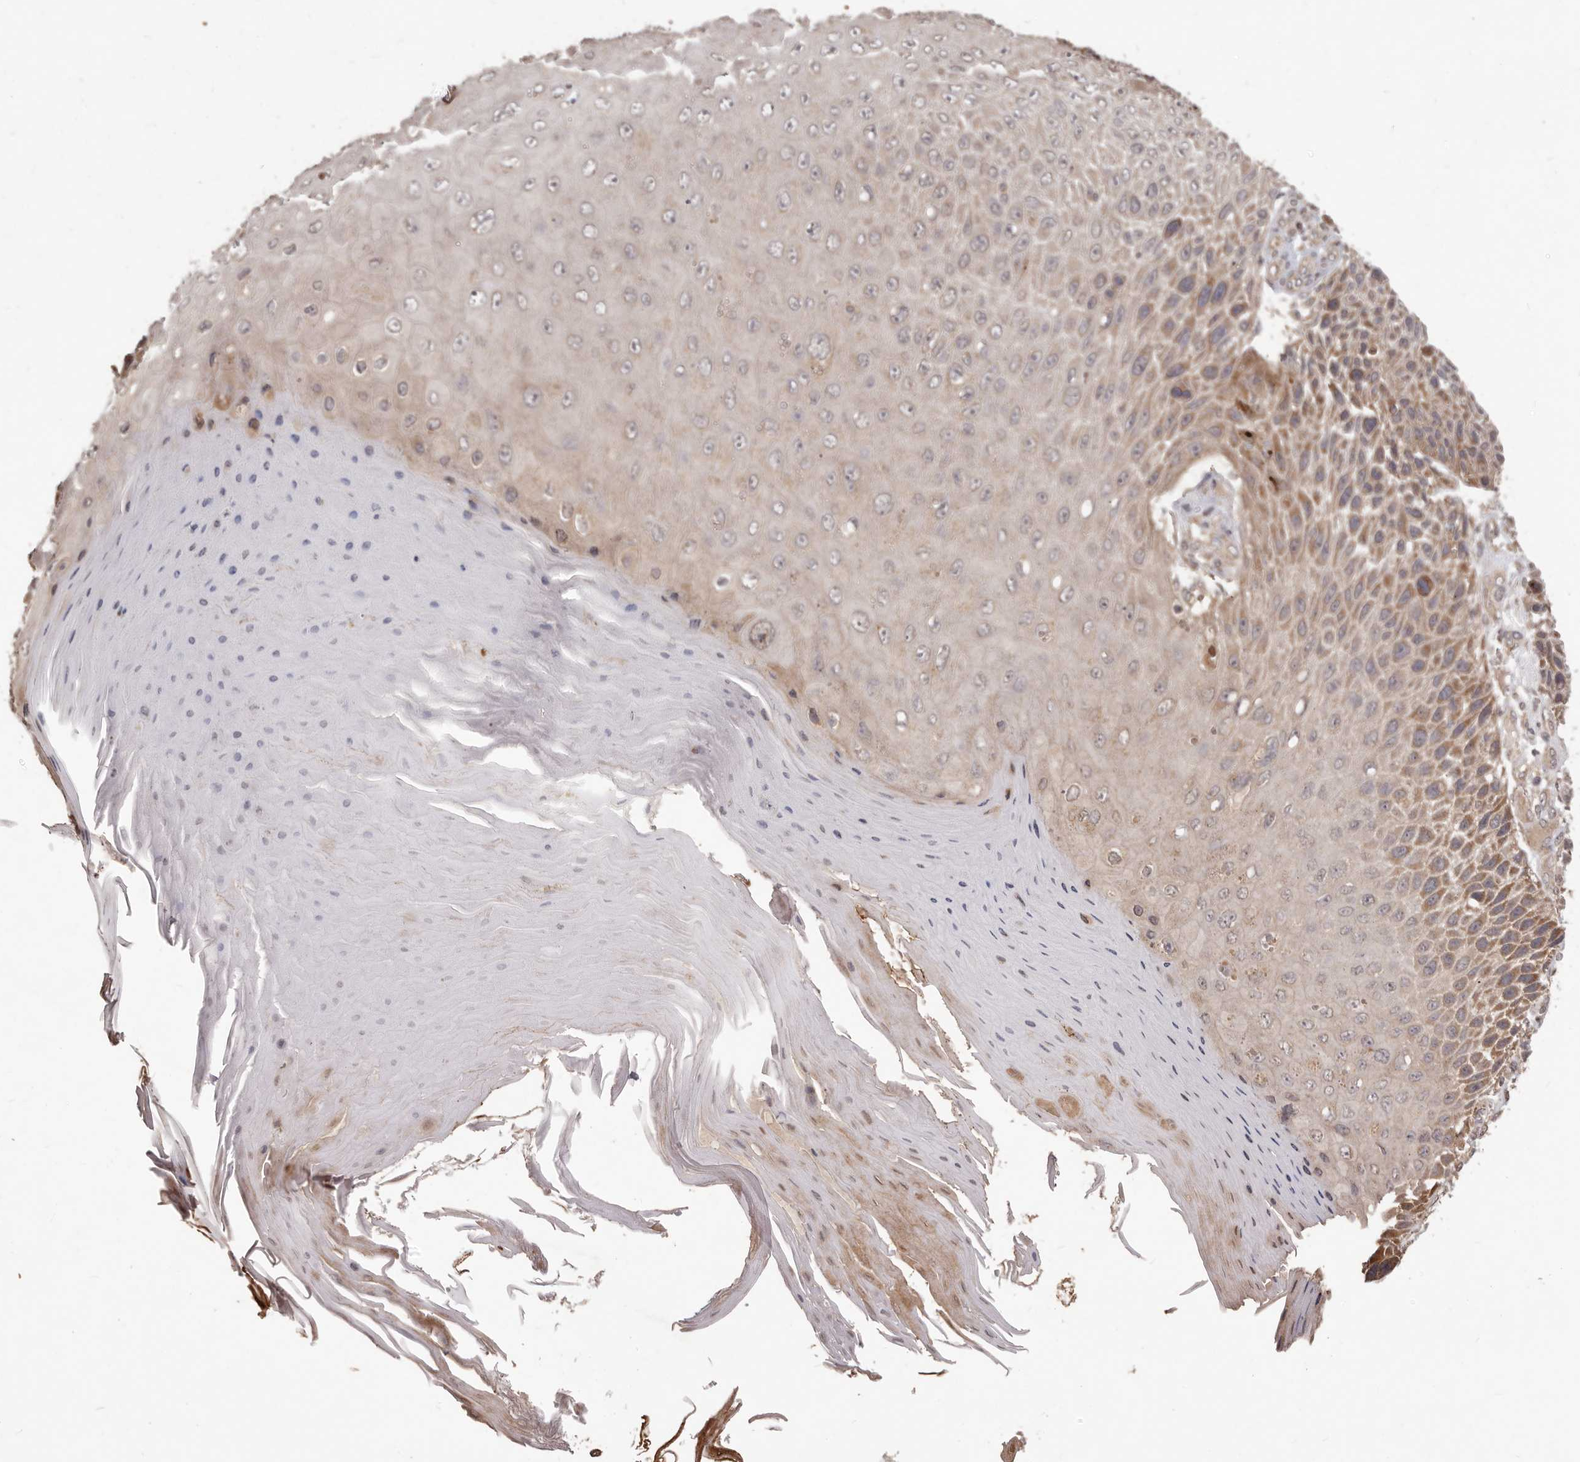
{"staining": {"intensity": "moderate", "quantity": "25%-75%", "location": "cytoplasmic/membranous"}, "tissue": "skin cancer", "cell_type": "Tumor cells", "image_type": "cancer", "snomed": [{"axis": "morphology", "description": "Squamous cell carcinoma, NOS"}, {"axis": "topography", "description": "Skin"}], "caption": "This histopathology image exhibits squamous cell carcinoma (skin) stained with IHC to label a protein in brown. The cytoplasmic/membranous of tumor cells show moderate positivity for the protein. Nuclei are counter-stained blue.", "gene": "MTO1", "patient": {"sex": "female", "age": 88}}